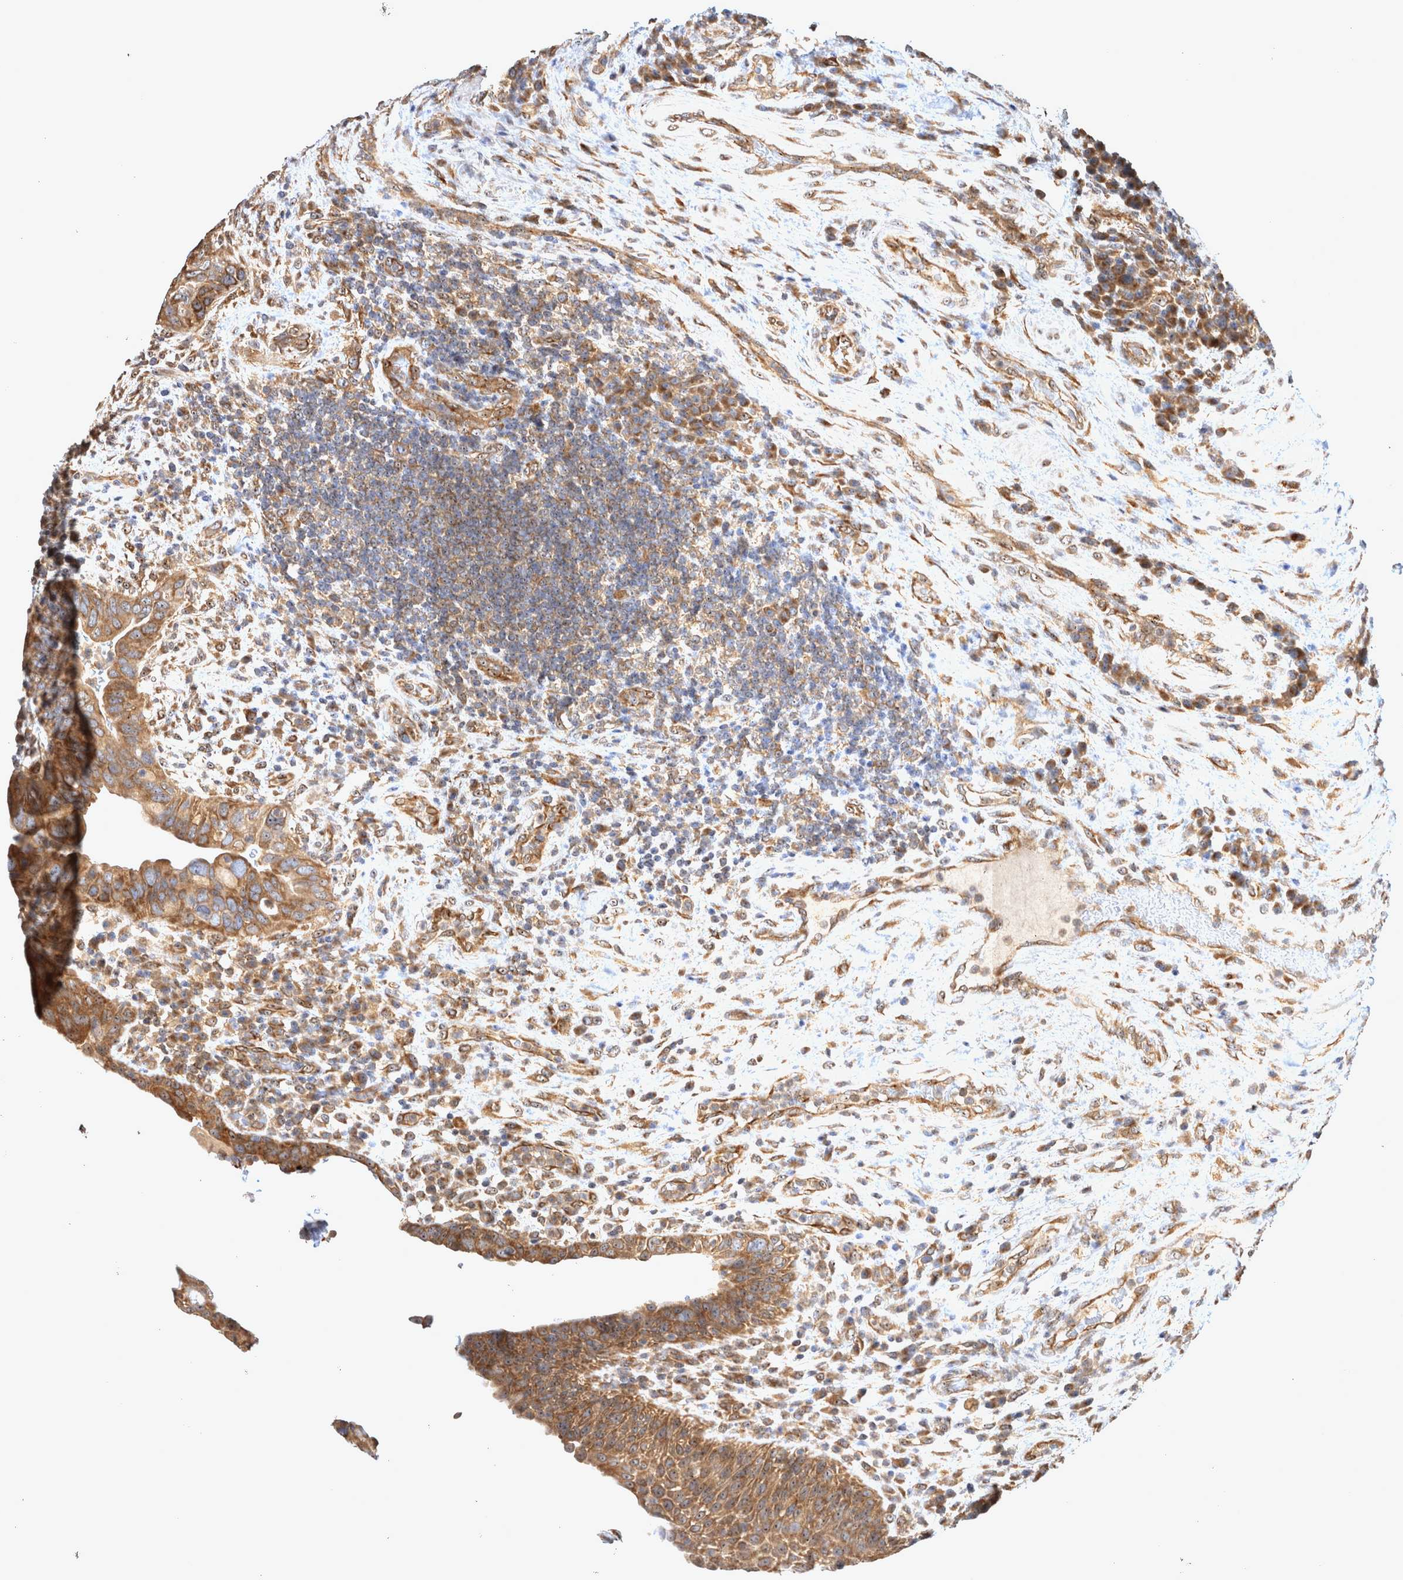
{"staining": {"intensity": "moderate", "quantity": ">75%", "location": "cytoplasmic/membranous"}, "tissue": "urothelial cancer", "cell_type": "Tumor cells", "image_type": "cancer", "snomed": [{"axis": "morphology", "description": "Urothelial carcinoma, High grade"}, {"axis": "topography", "description": "Urinary bladder"}], "caption": "Moderate cytoplasmic/membranous expression is appreciated in about >75% of tumor cells in urothelial cancer.", "gene": "ATXN2", "patient": {"sex": "female", "age": 82}}